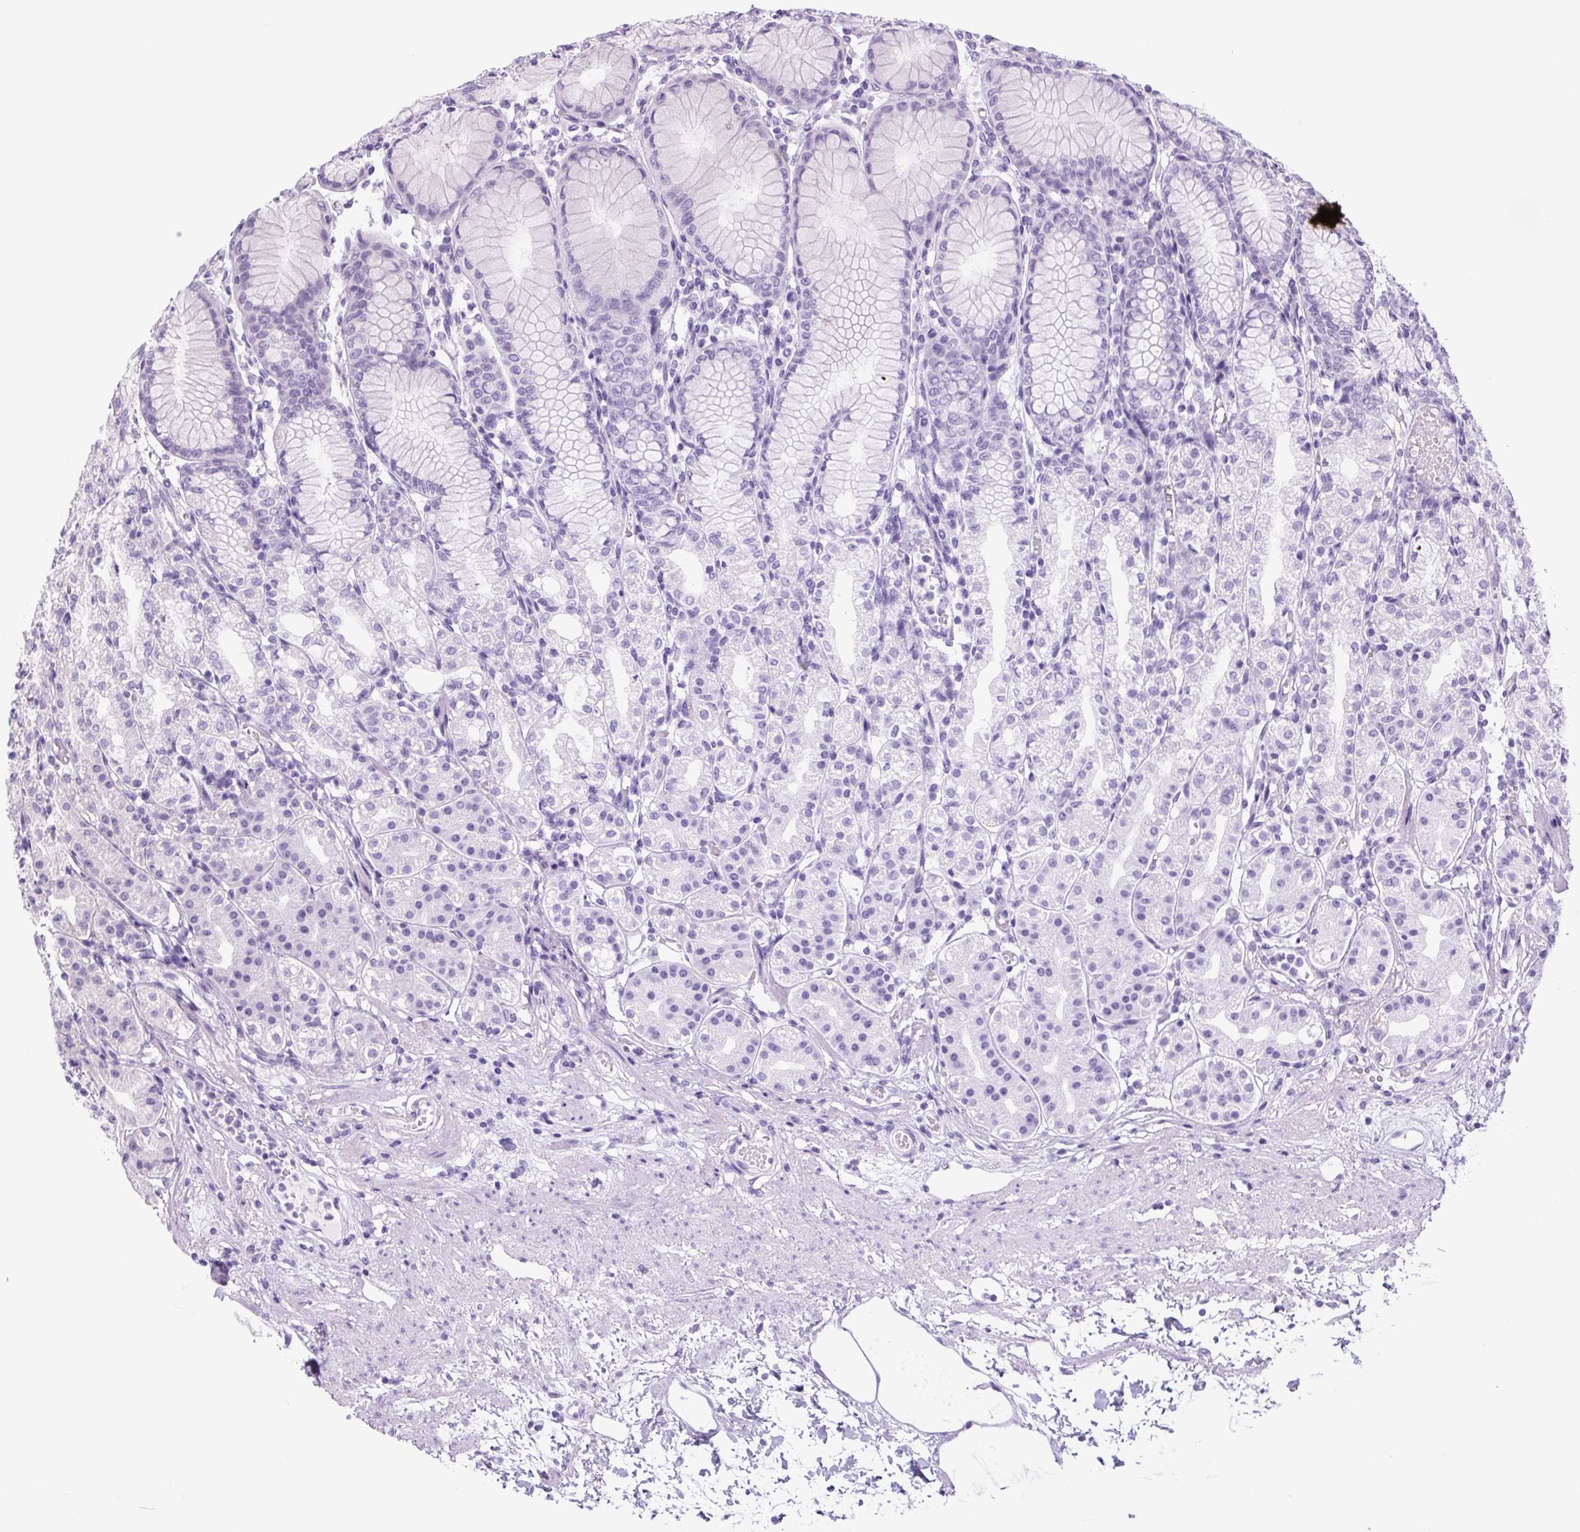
{"staining": {"intensity": "weak", "quantity": "<25%", "location": "cytoplasmic/membranous"}, "tissue": "stomach", "cell_type": "Glandular cells", "image_type": "normal", "snomed": [{"axis": "morphology", "description": "Normal tissue, NOS"}, {"axis": "topography", "description": "Stomach"}], "caption": "High power microscopy micrograph of an IHC micrograph of normal stomach, revealing no significant expression in glandular cells.", "gene": "PLA2G4A", "patient": {"sex": "female", "age": 57}}